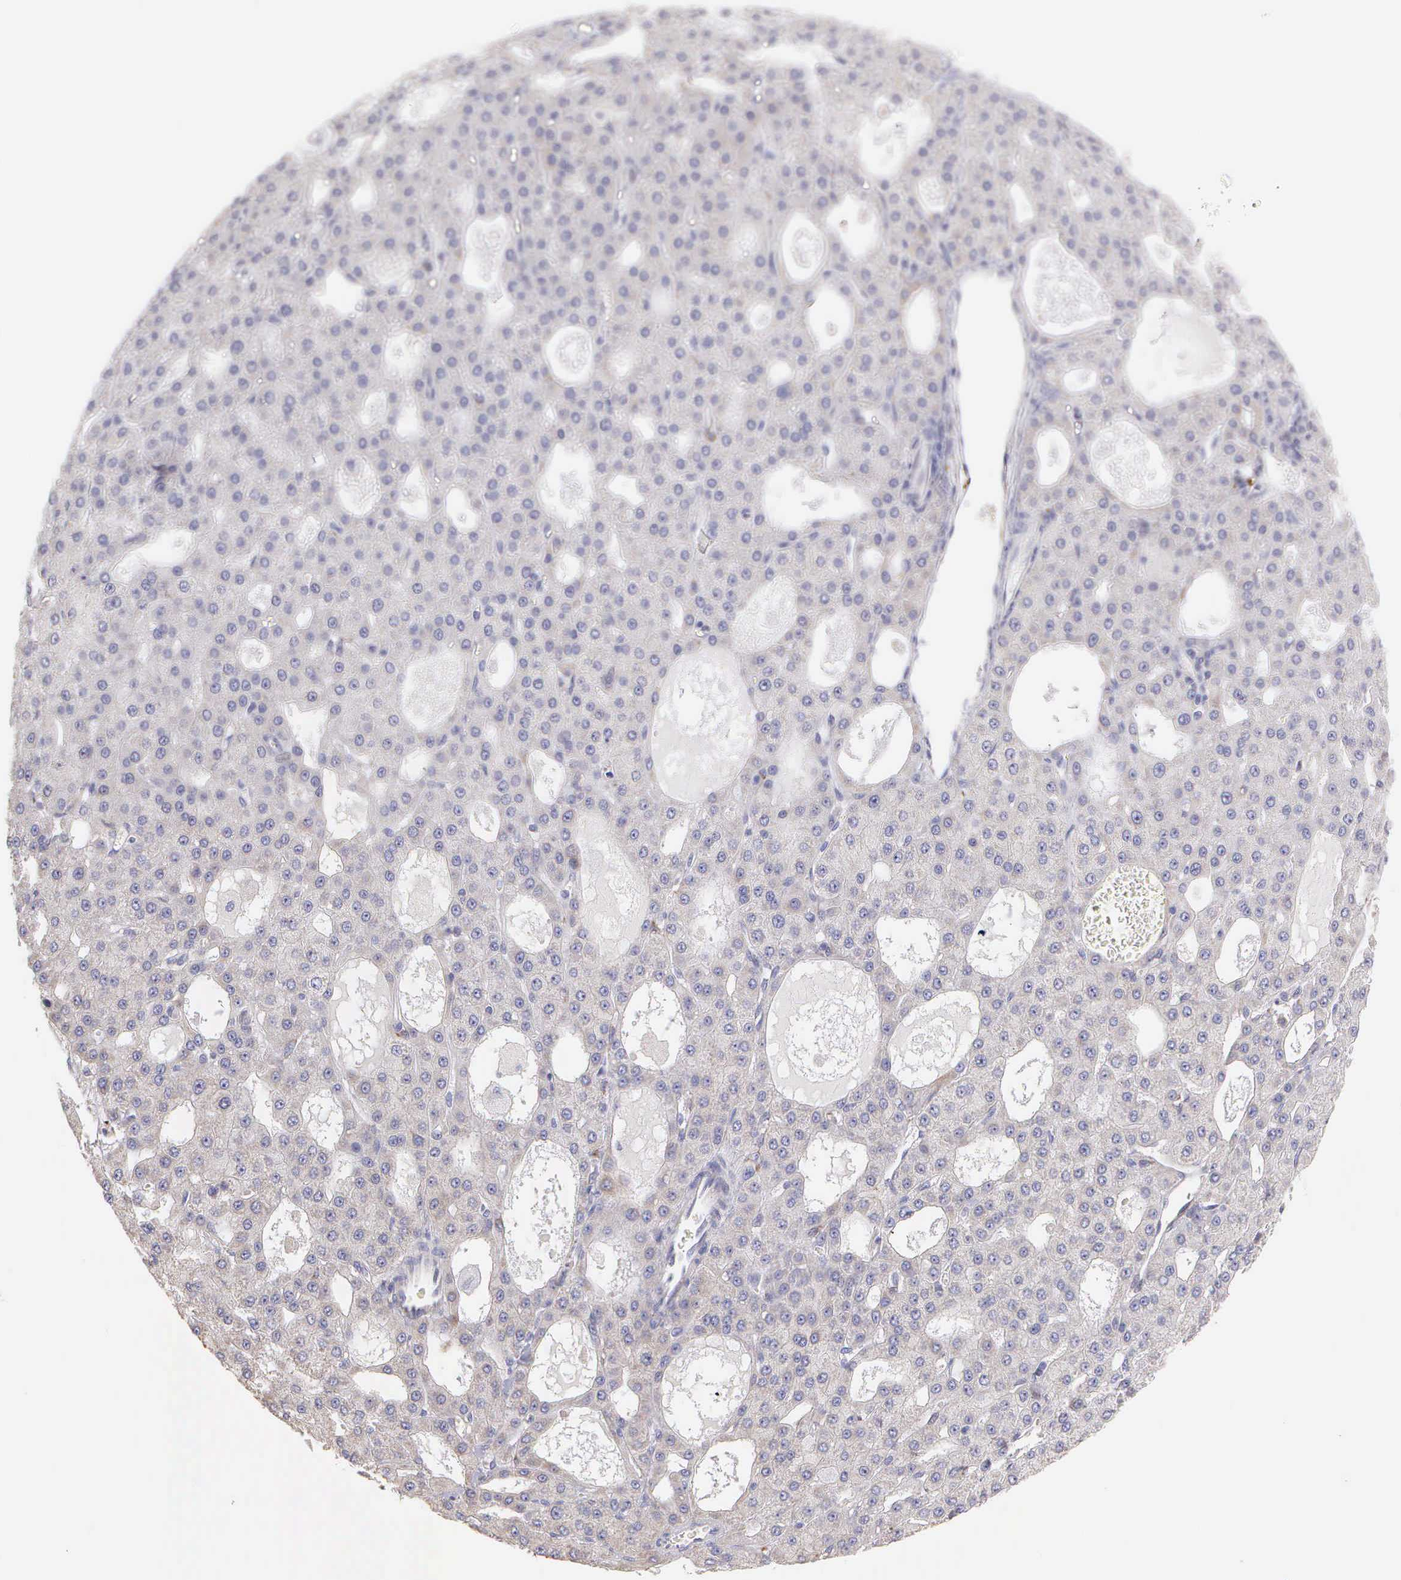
{"staining": {"intensity": "negative", "quantity": "none", "location": "none"}, "tissue": "liver cancer", "cell_type": "Tumor cells", "image_type": "cancer", "snomed": [{"axis": "morphology", "description": "Carcinoma, Hepatocellular, NOS"}, {"axis": "topography", "description": "Liver"}], "caption": "High power microscopy micrograph of an IHC micrograph of liver hepatocellular carcinoma, revealing no significant positivity in tumor cells. Nuclei are stained in blue.", "gene": "CKAP4", "patient": {"sex": "male", "age": 47}}